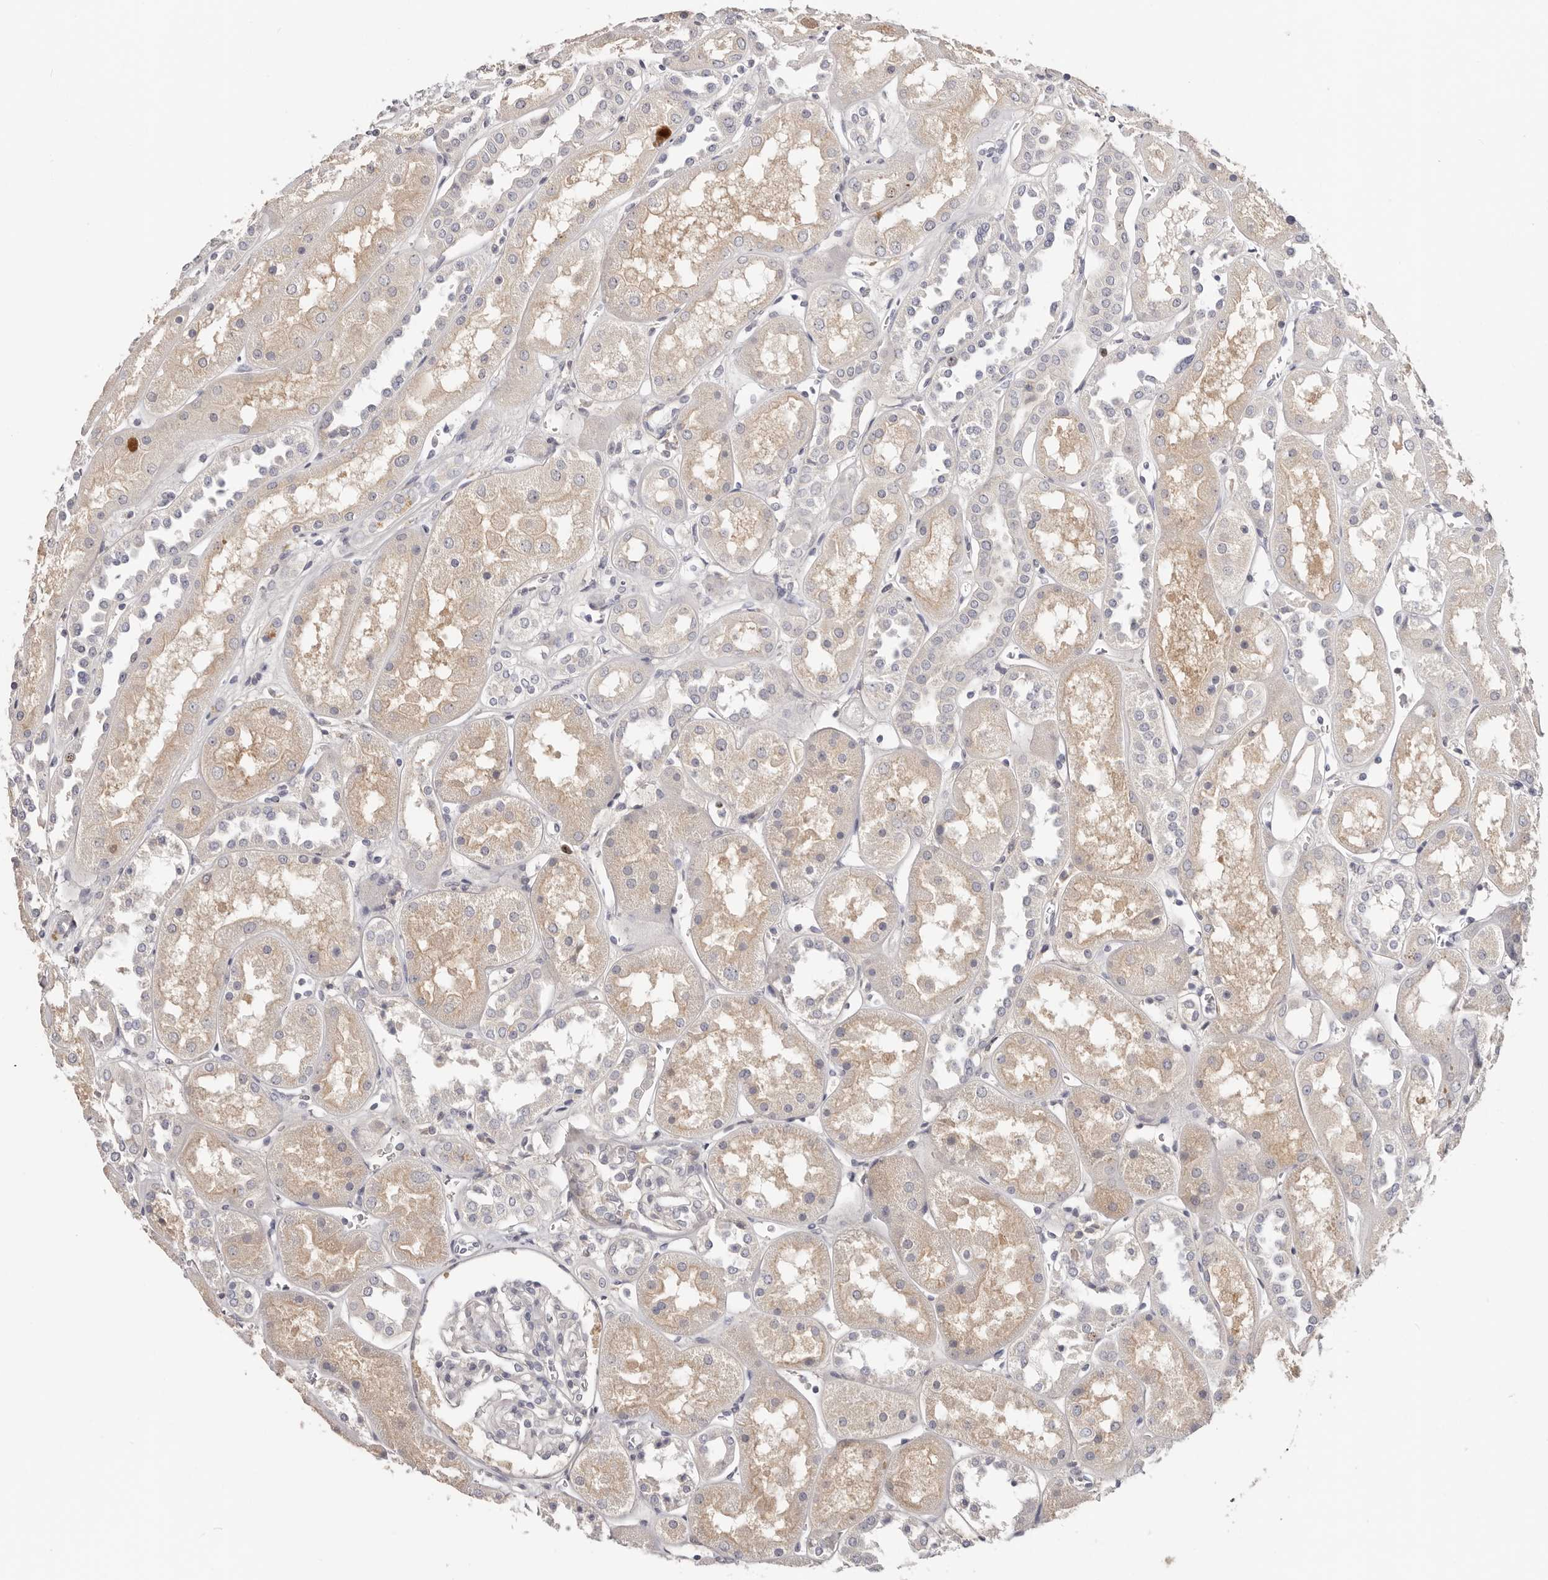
{"staining": {"intensity": "negative", "quantity": "none", "location": "none"}, "tissue": "kidney", "cell_type": "Cells in glomeruli", "image_type": "normal", "snomed": [{"axis": "morphology", "description": "Normal tissue, NOS"}, {"axis": "topography", "description": "Kidney"}], "caption": "There is no significant positivity in cells in glomeruli of kidney. Brightfield microscopy of immunohistochemistry (IHC) stained with DAB (brown) and hematoxylin (blue), captured at high magnification.", "gene": "CCDC190", "patient": {"sex": "male", "age": 70}}